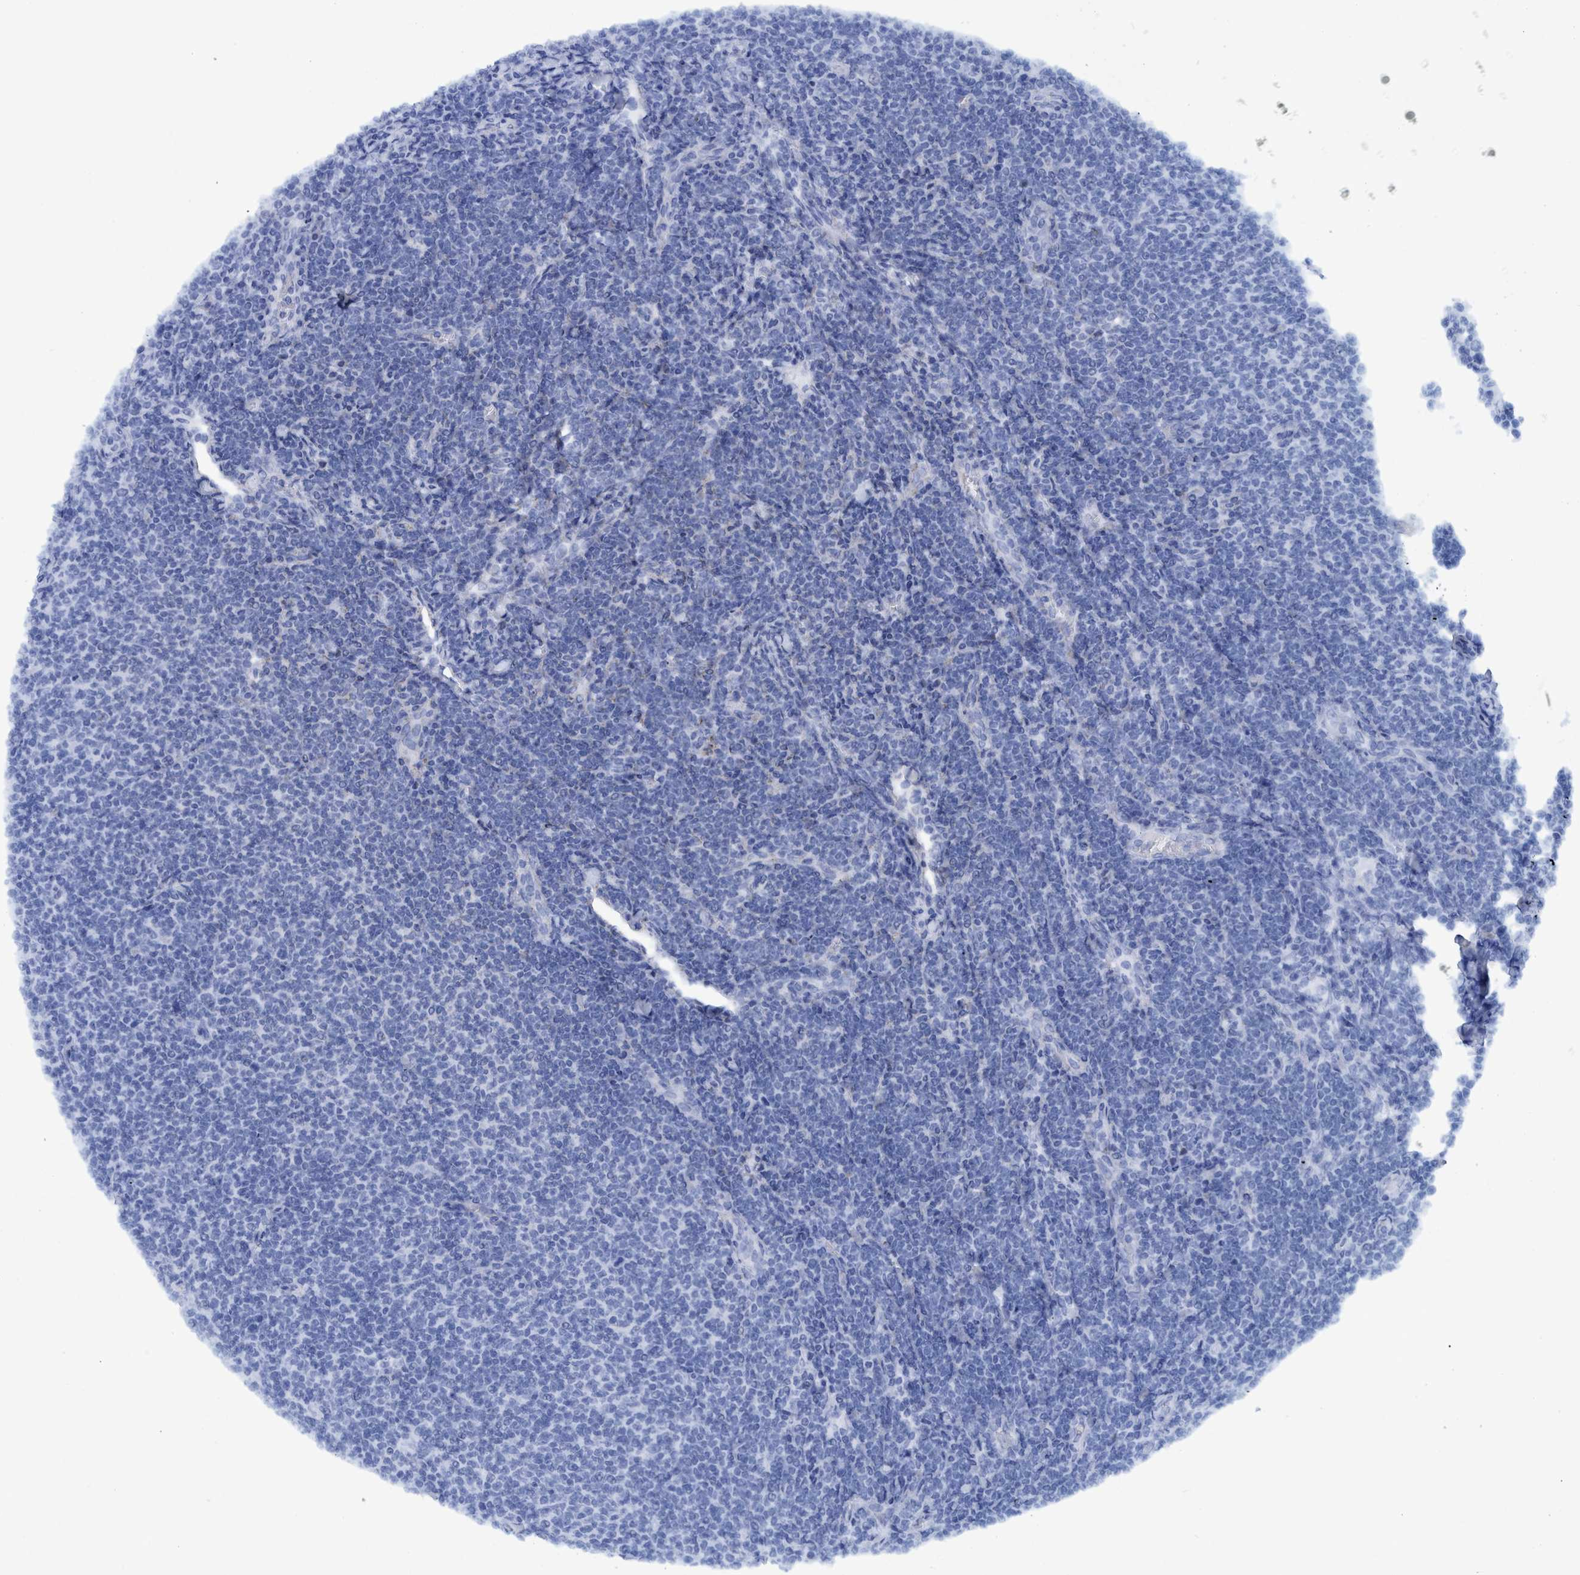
{"staining": {"intensity": "negative", "quantity": "none", "location": "none"}, "tissue": "lymphoma", "cell_type": "Tumor cells", "image_type": "cancer", "snomed": [{"axis": "morphology", "description": "Malignant lymphoma, non-Hodgkin's type, Low grade"}, {"axis": "topography", "description": "Lymph node"}], "caption": "Protein analysis of lymphoma shows no significant positivity in tumor cells.", "gene": "BZW2", "patient": {"sex": "male", "age": 66}}